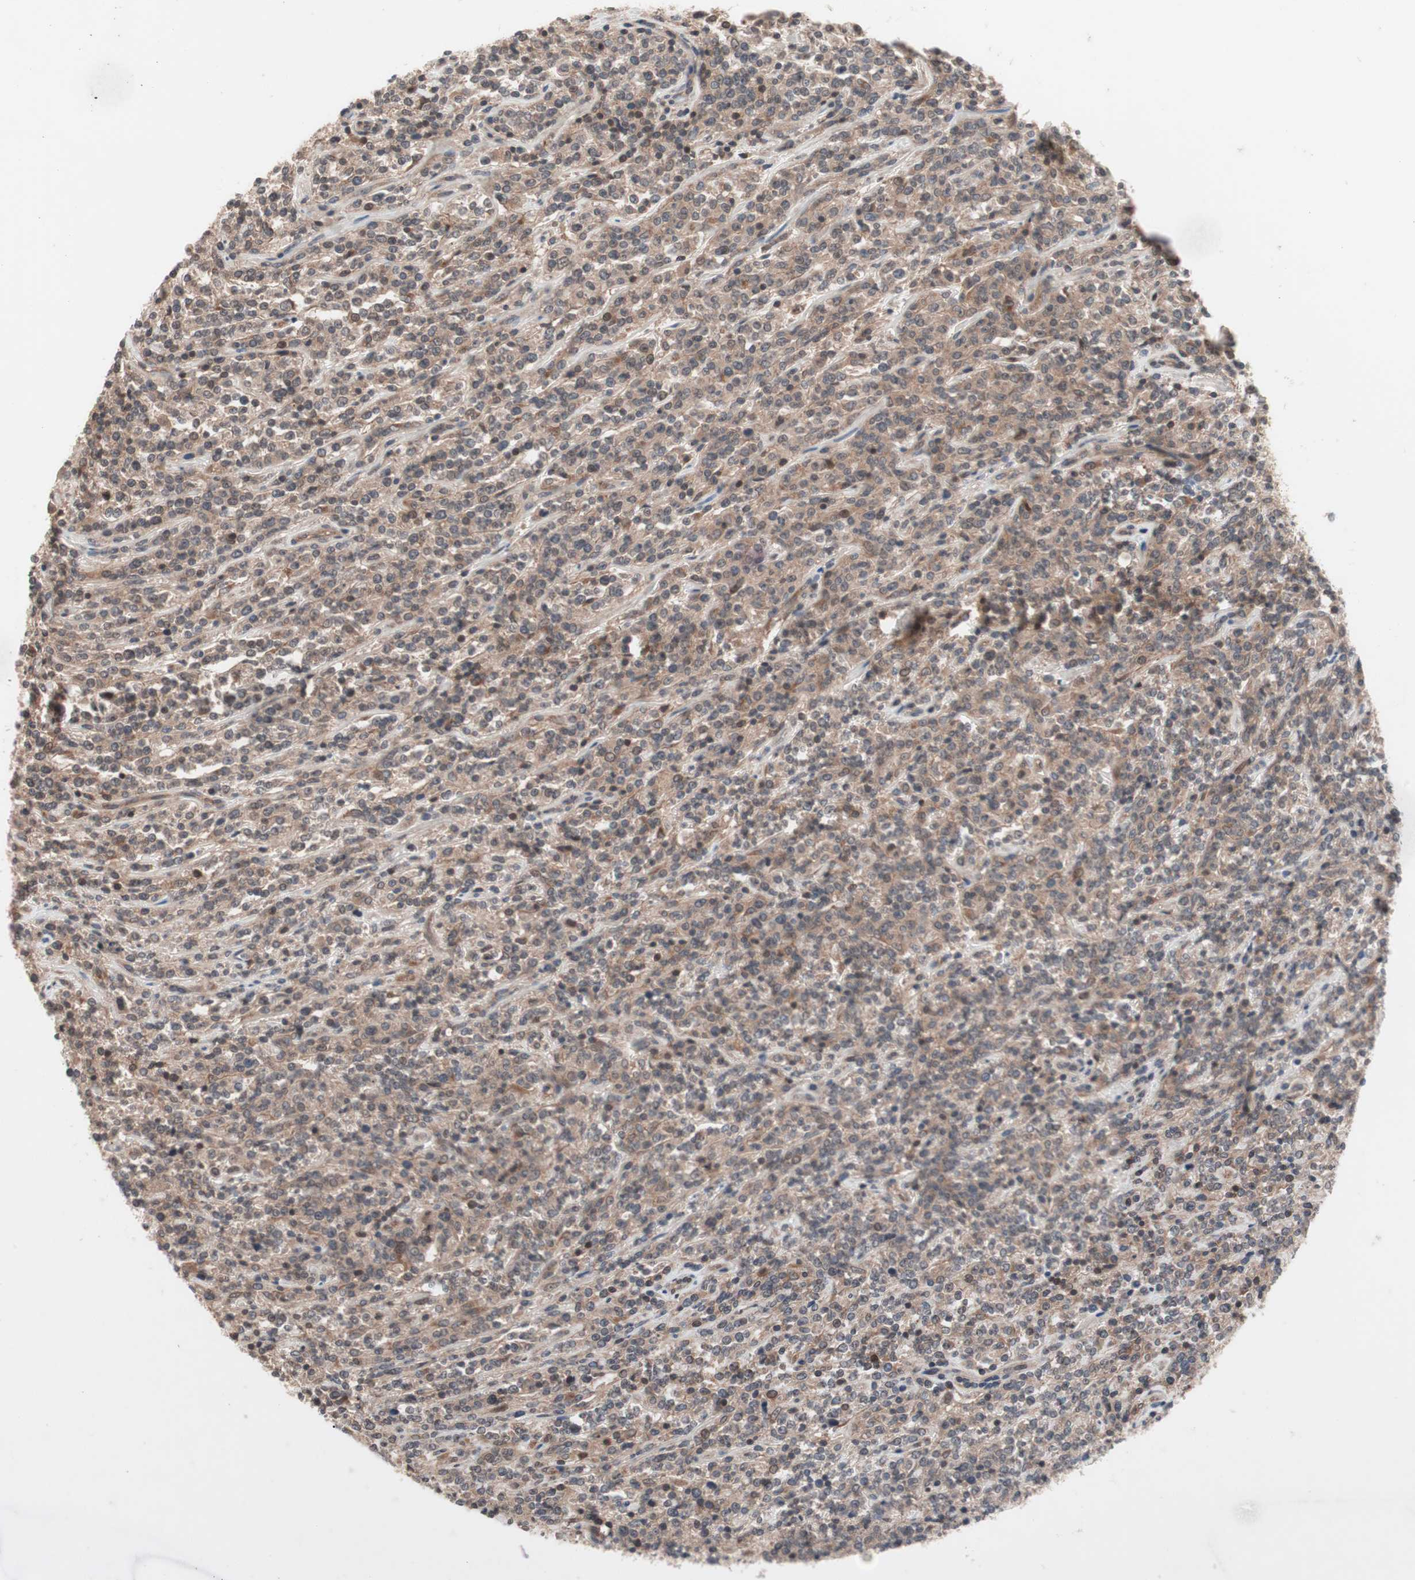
{"staining": {"intensity": "weak", "quantity": "<25%", "location": "cytoplasmic/membranous,nuclear"}, "tissue": "lymphoma", "cell_type": "Tumor cells", "image_type": "cancer", "snomed": [{"axis": "morphology", "description": "Malignant lymphoma, non-Hodgkin's type, High grade"}, {"axis": "topography", "description": "Soft tissue"}], "caption": "The photomicrograph shows no significant staining in tumor cells of lymphoma.", "gene": "IRS1", "patient": {"sex": "male", "age": 18}}